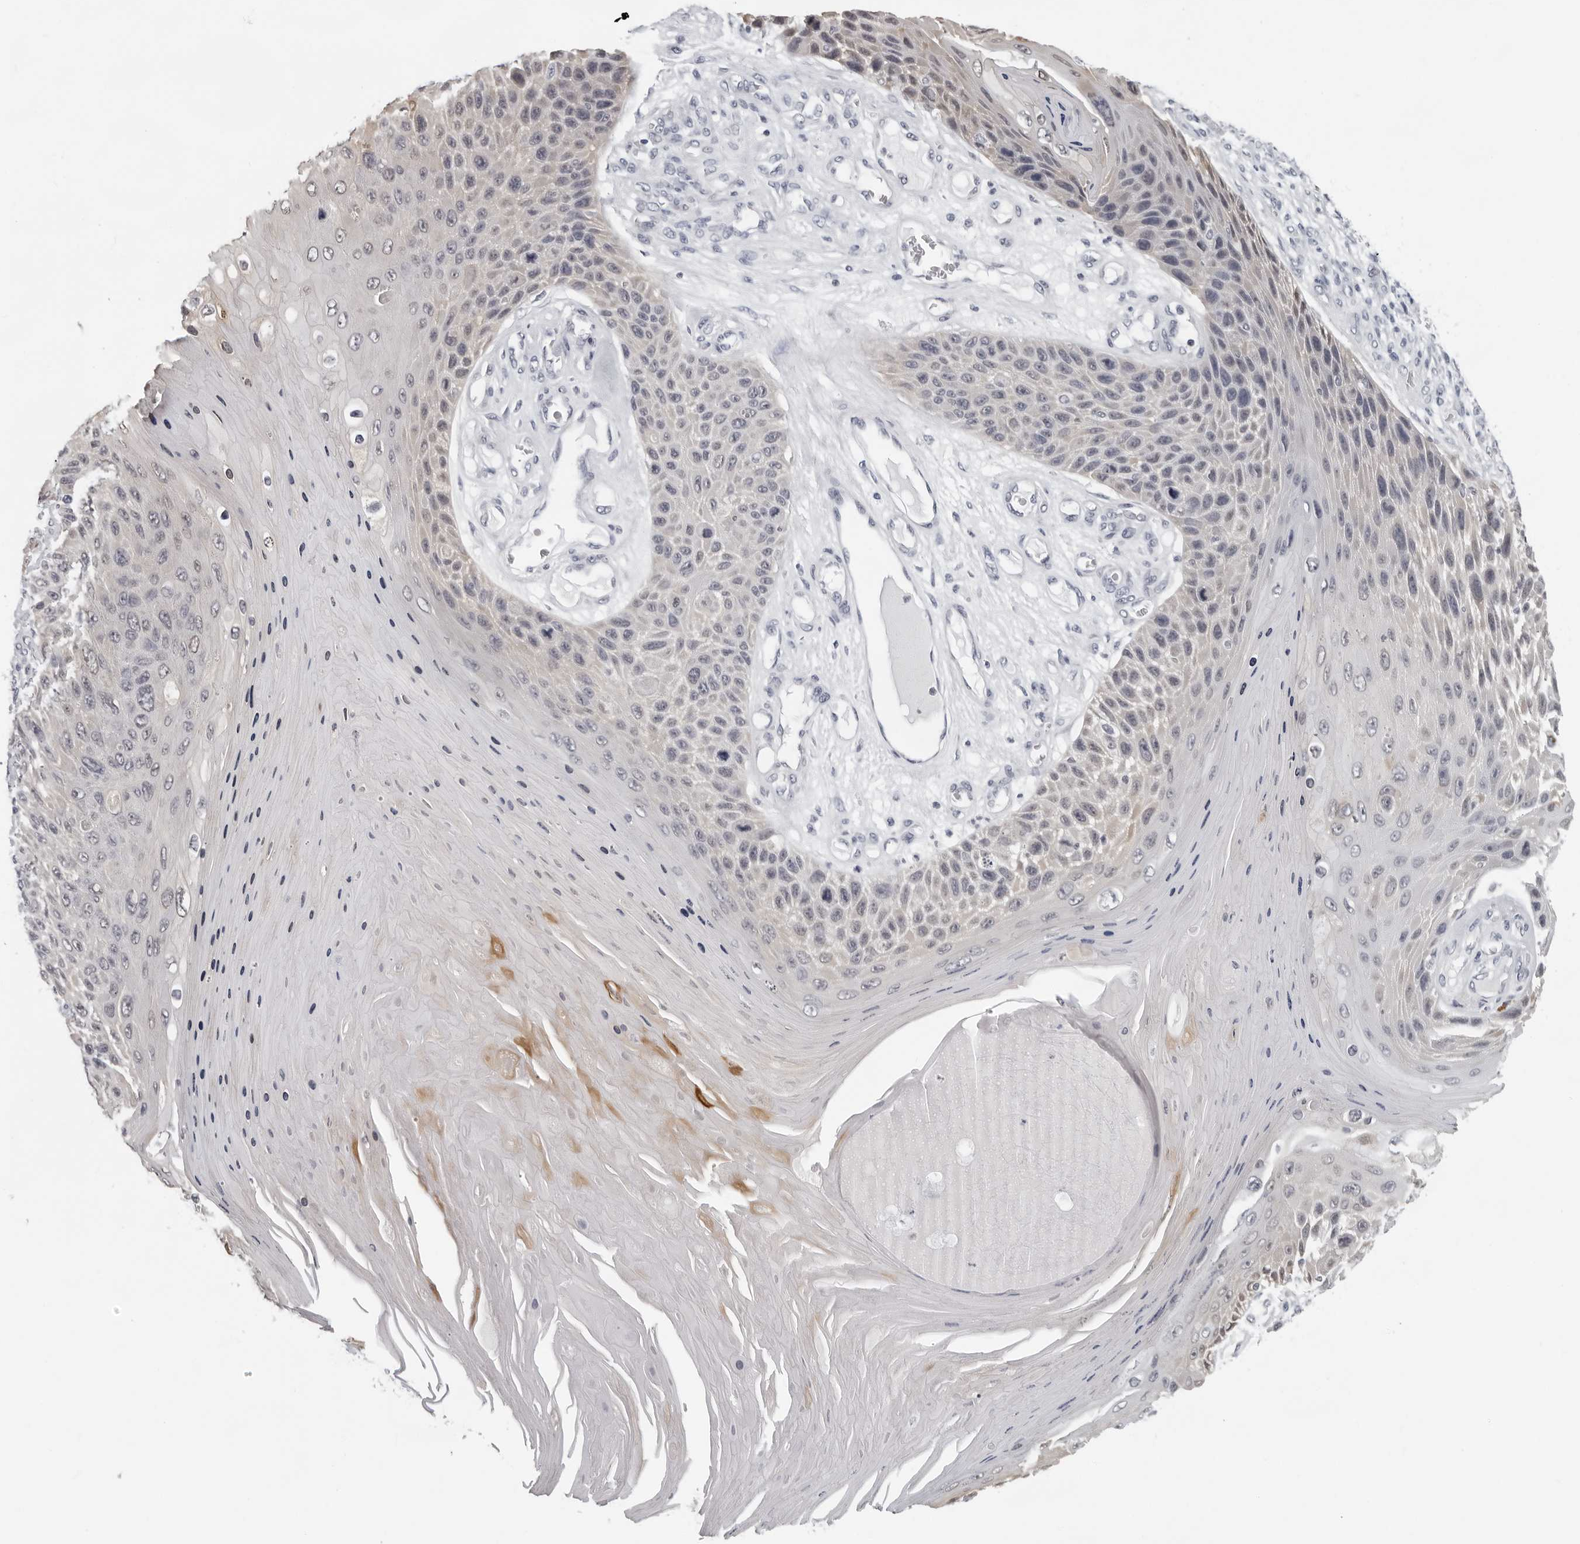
{"staining": {"intensity": "negative", "quantity": "none", "location": "none"}, "tissue": "skin cancer", "cell_type": "Tumor cells", "image_type": "cancer", "snomed": [{"axis": "morphology", "description": "Squamous cell carcinoma, NOS"}, {"axis": "topography", "description": "Skin"}], "caption": "An image of skin cancer stained for a protein reveals no brown staining in tumor cells.", "gene": "CCDC28B", "patient": {"sex": "female", "age": 88}}